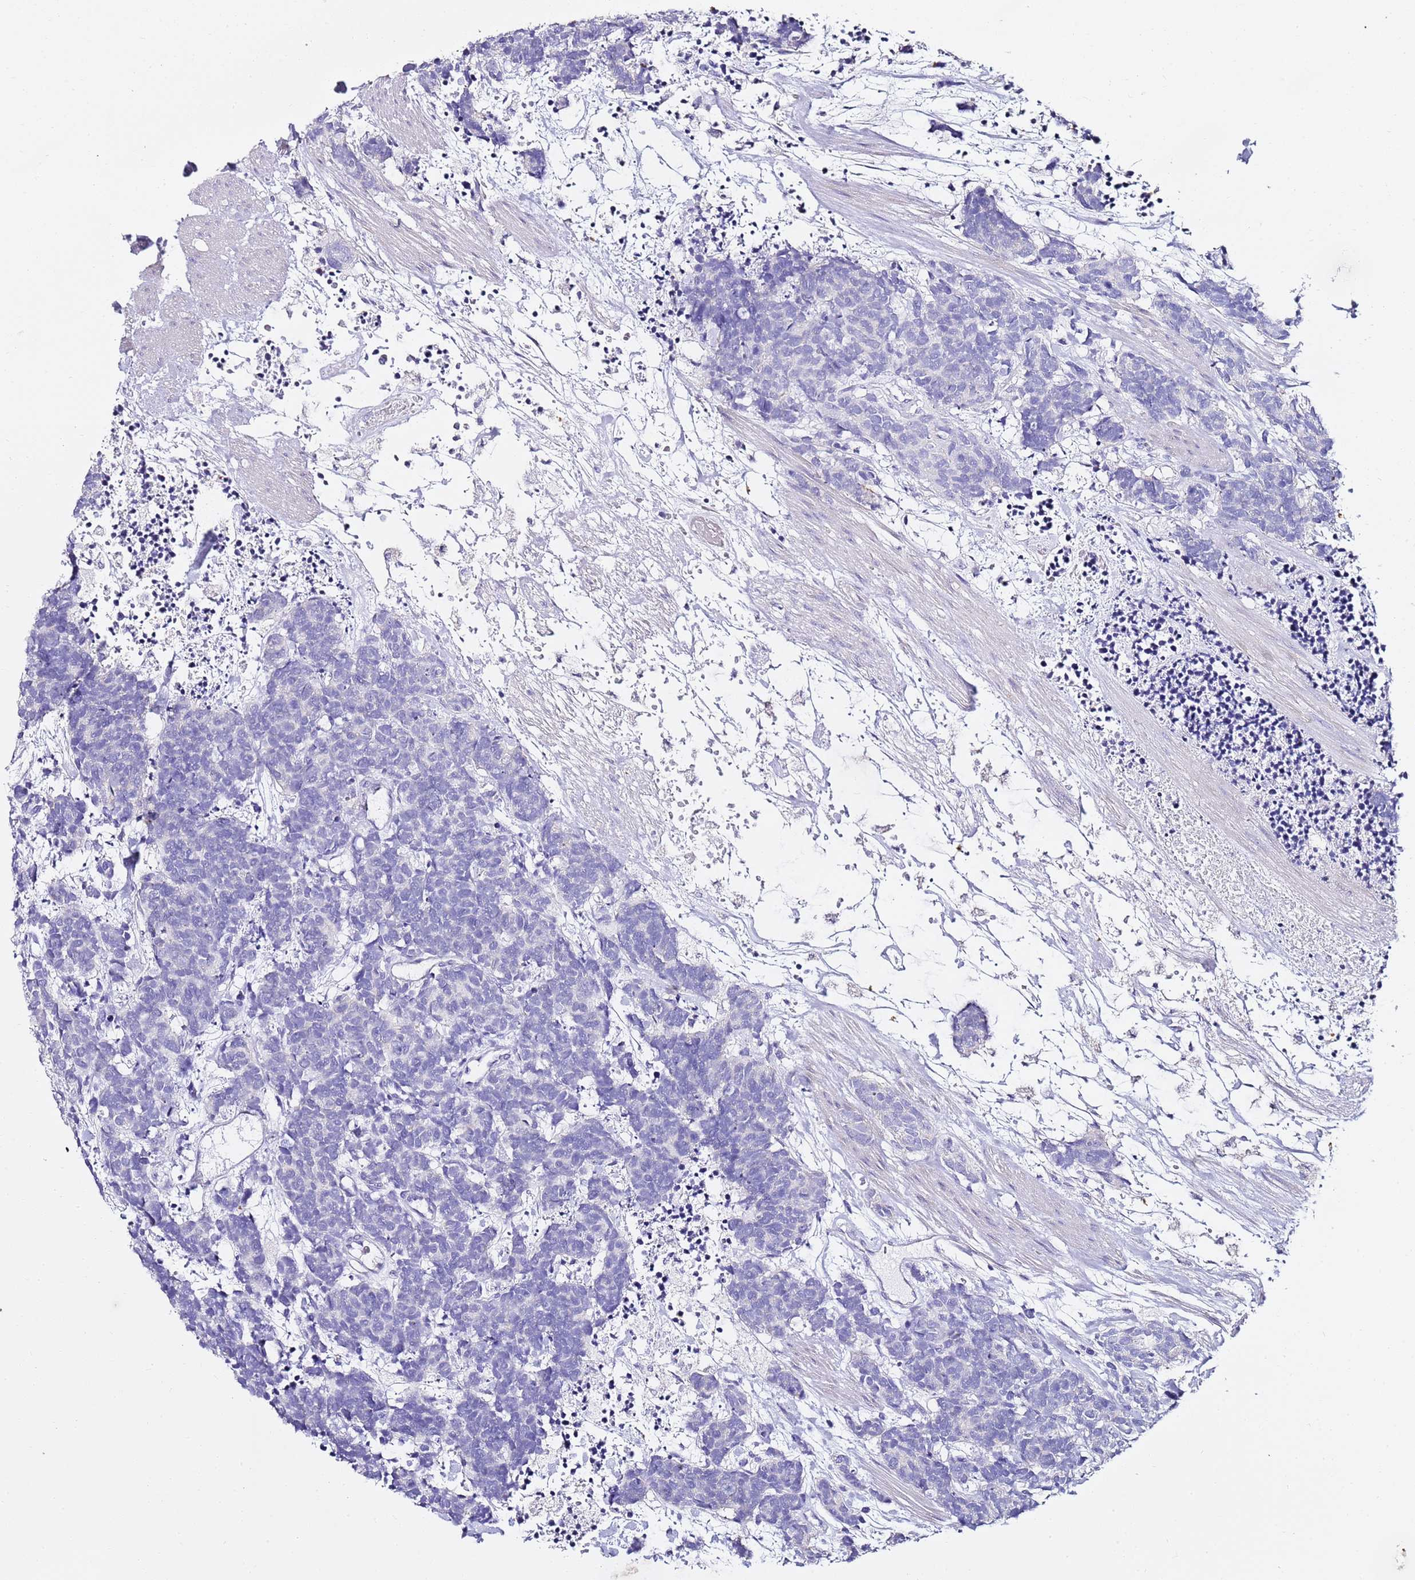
{"staining": {"intensity": "negative", "quantity": "none", "location": "none"}, "tissue": "carcinoid", "cell_type": "Tumor cells", "image_type": "cancer", "snomed": [{"axis": "morphology", "description": "Carcinoma, NOS"}, {"axis": "morphology", "description": "Carcinoid, malignant, NOS"}, {"axis": "topography", "description": "Prostate"}], "caption": "Immunohistochemistry (IHC) image of neoplastic tissue: malignant carcinoid stained with DAB (3,3'-diaminobenzidine) exhibits no significant protein staining in tumor cells.", "gene": "MYBPC3", "patient": {"sex": "male", "age": 57}}